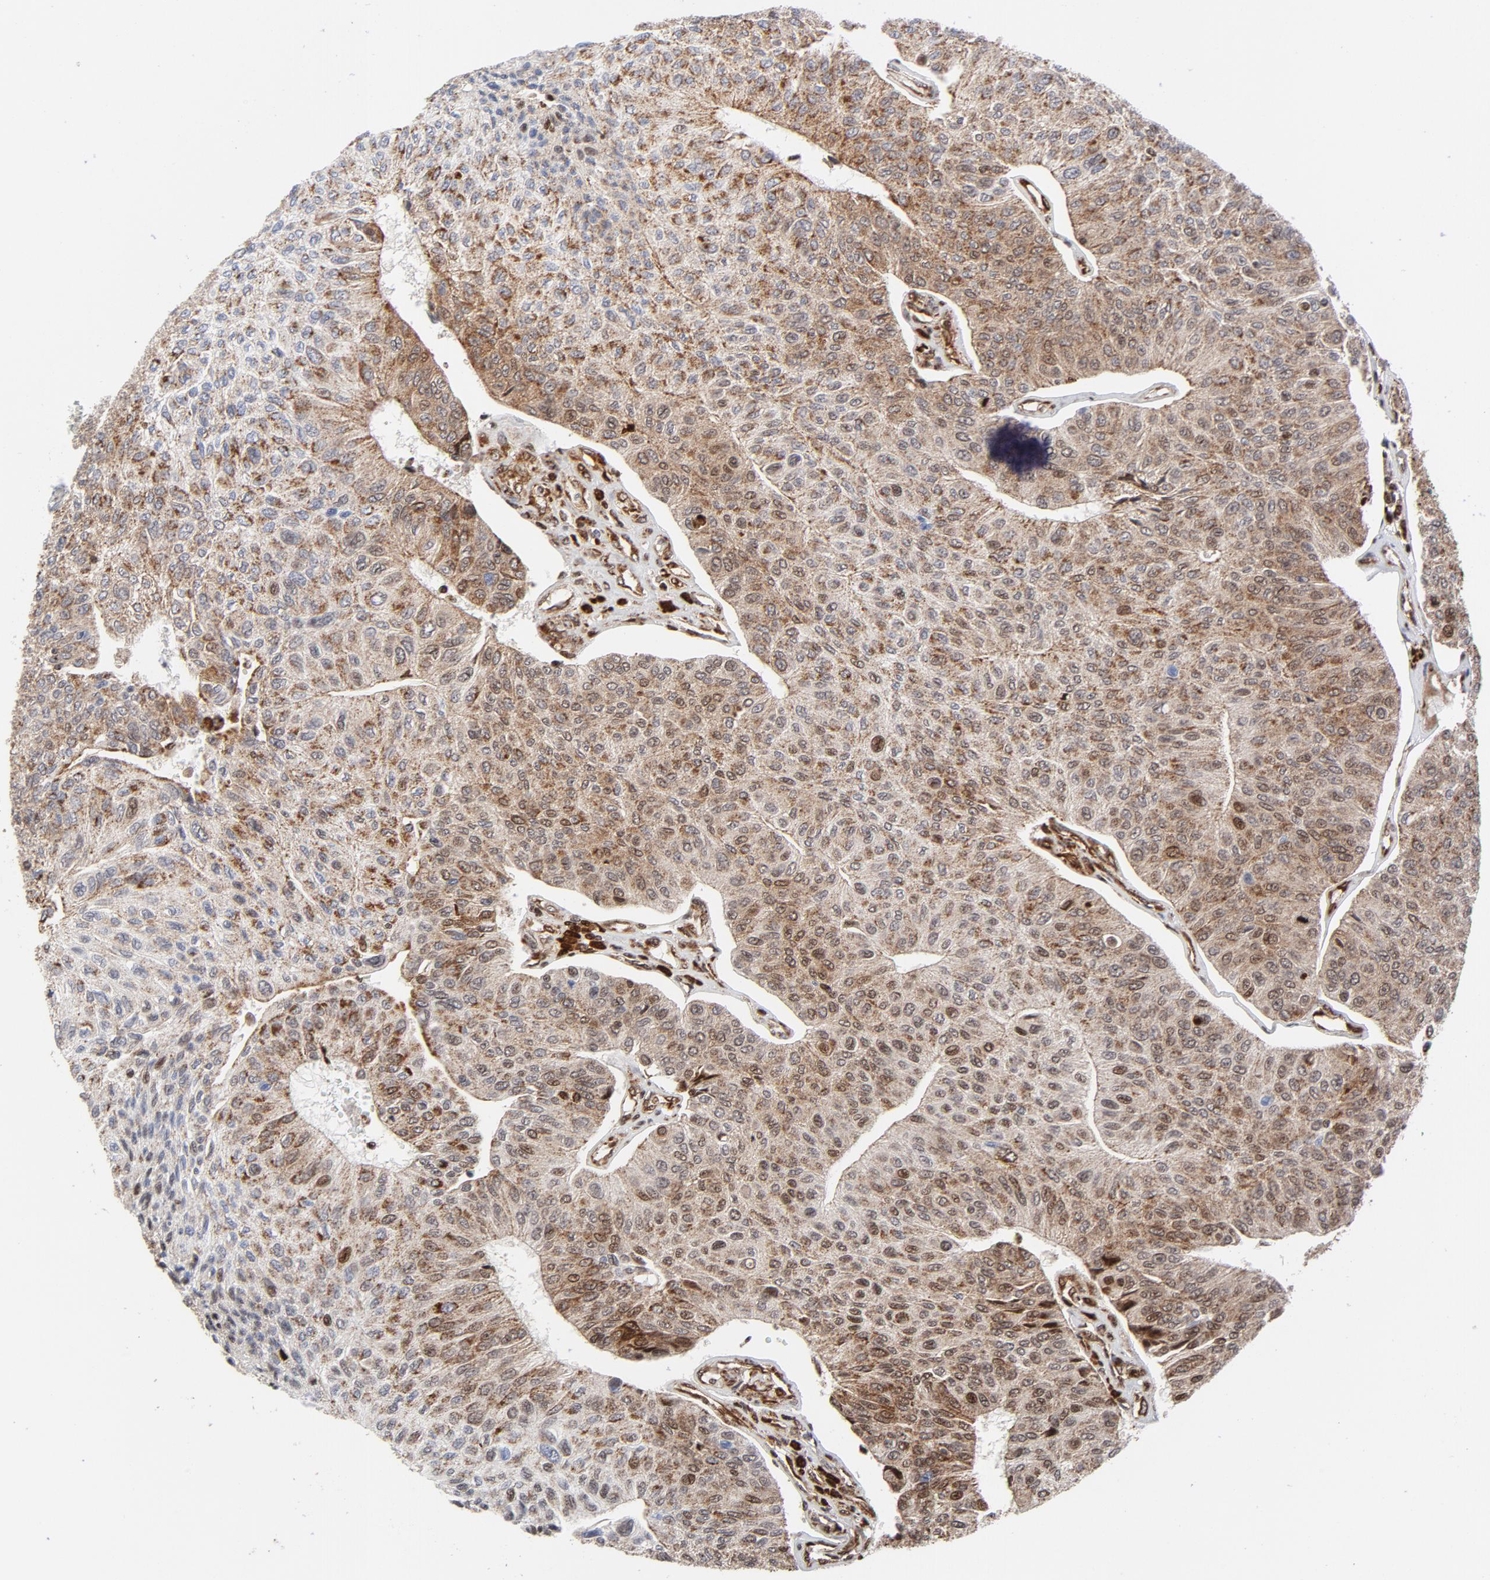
{"staining": {"intensity": "moderate", "quantity": ">75%", "location": "cytoplasmic/membranous"}, "tissue": "urothelial cancer", "cell_type": "Tumor cells", "image_type": "cancer", "snomed": [{"axis": "morphology", "description": "Urothelial carcinoma, High grade"}, {"axis": "topography", "description": "Urinary bladder"}], "caption": "IHC (DAB (3,3'-diaminobenzidine)) staining of high-grade urothelial carcinoma demonstrates moderate cytoplasmic/membranous protein expression in approximately >75% of tumor cells.", "gene": "CYCS", "patient": {"sex": "male", "age": 66}}